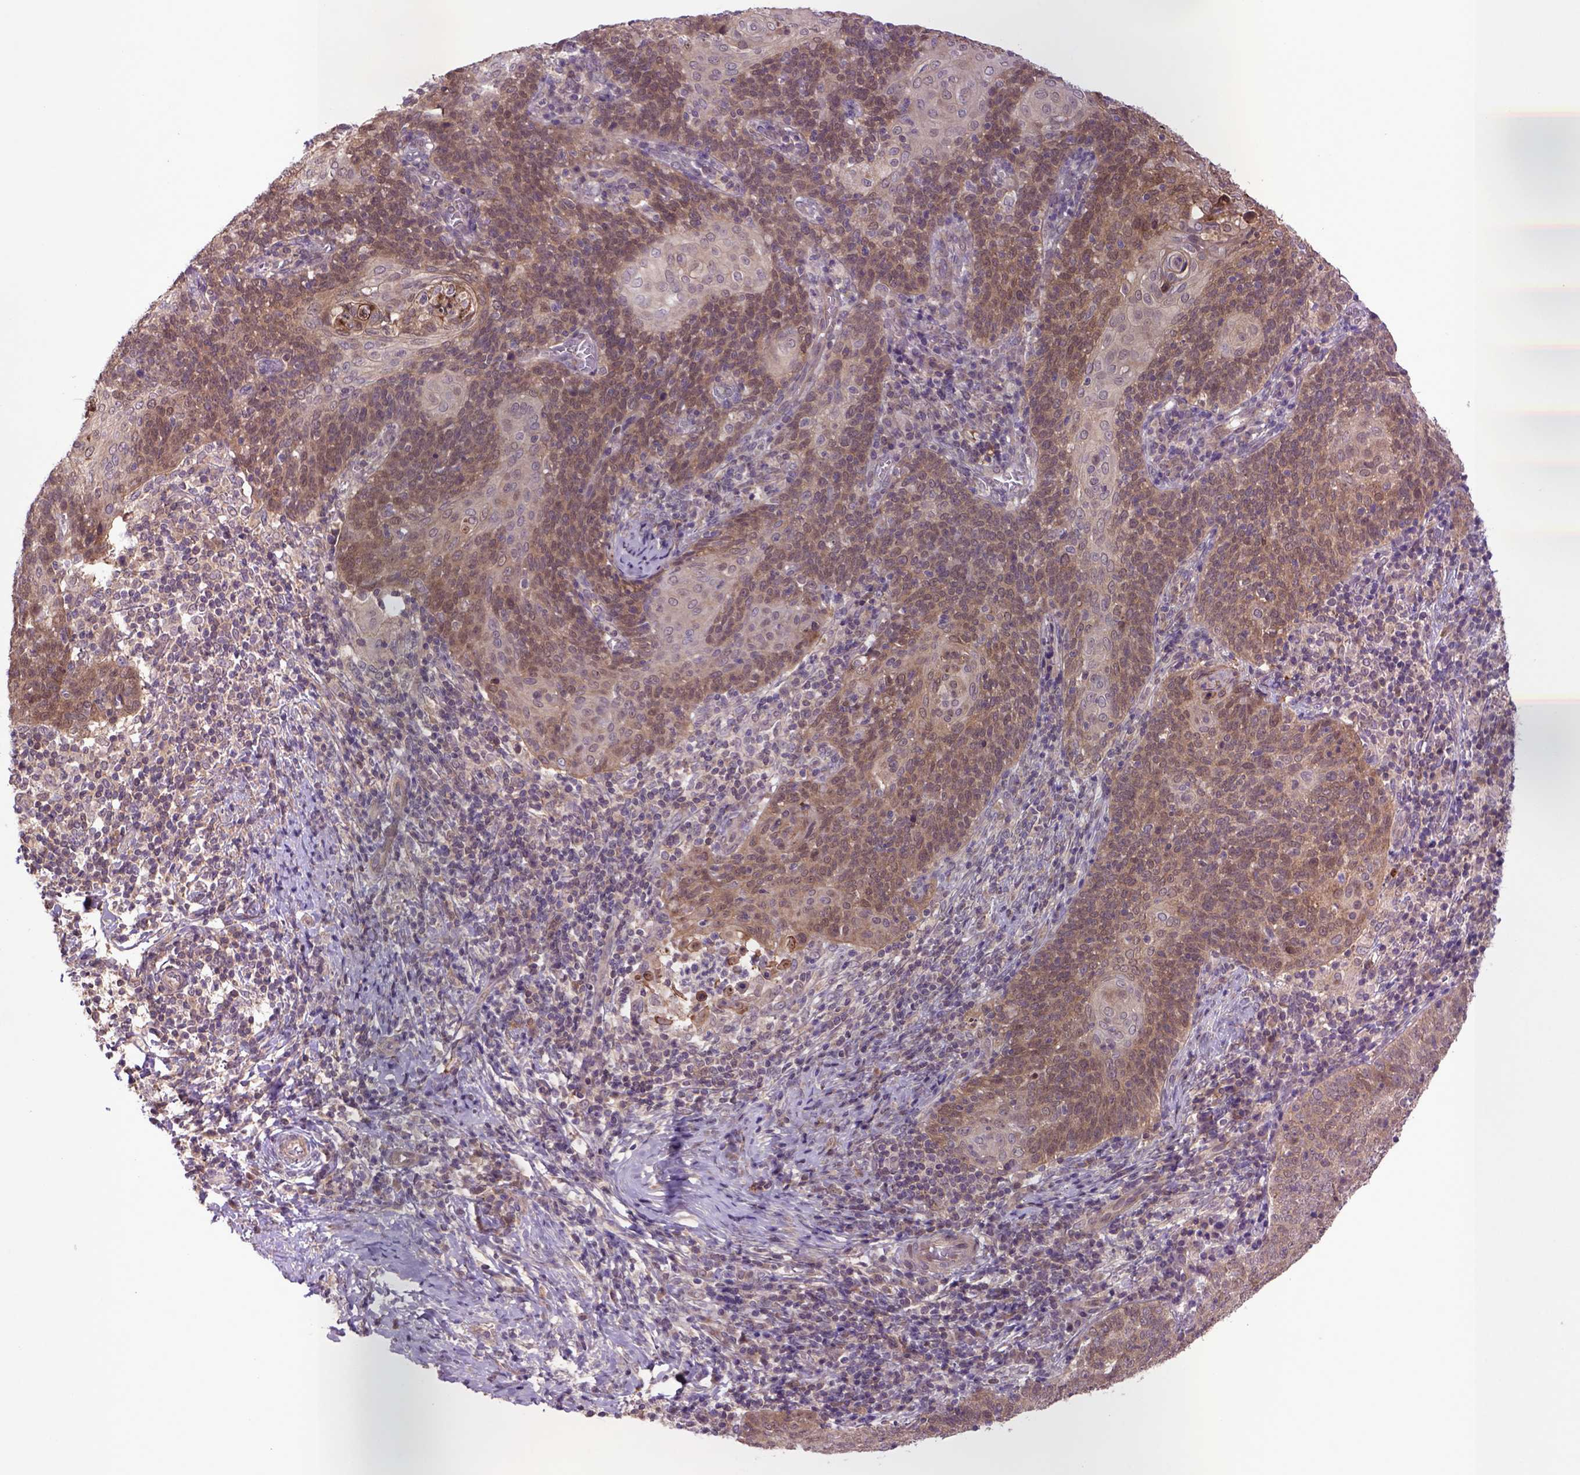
{"staining": {"intensity": "moderate", "quantity": ">75%", "location": "cytoplasmic/membranous,nuclear"}, "tissue": "cervical cancer", "cell_type": "Tumor cells", "image_type": "cancer", "snomed": [{"axis": "morphology", "description": "Normal tissue, NOS"}, {"axis": "morphology", "description": "Squamous cell carcinoma, NOS"}, {"axis": "topography", "description": "Cervix"}], "caption": "The image shows a brown stain indicating the presence of a protein in the cytoplasmic/membranous and nuclear of tumor cells in cervical cancer (squamous cell carcinoma).", "gene": "HSPBP1", "patient": {"sex": "female", "age": 39}}